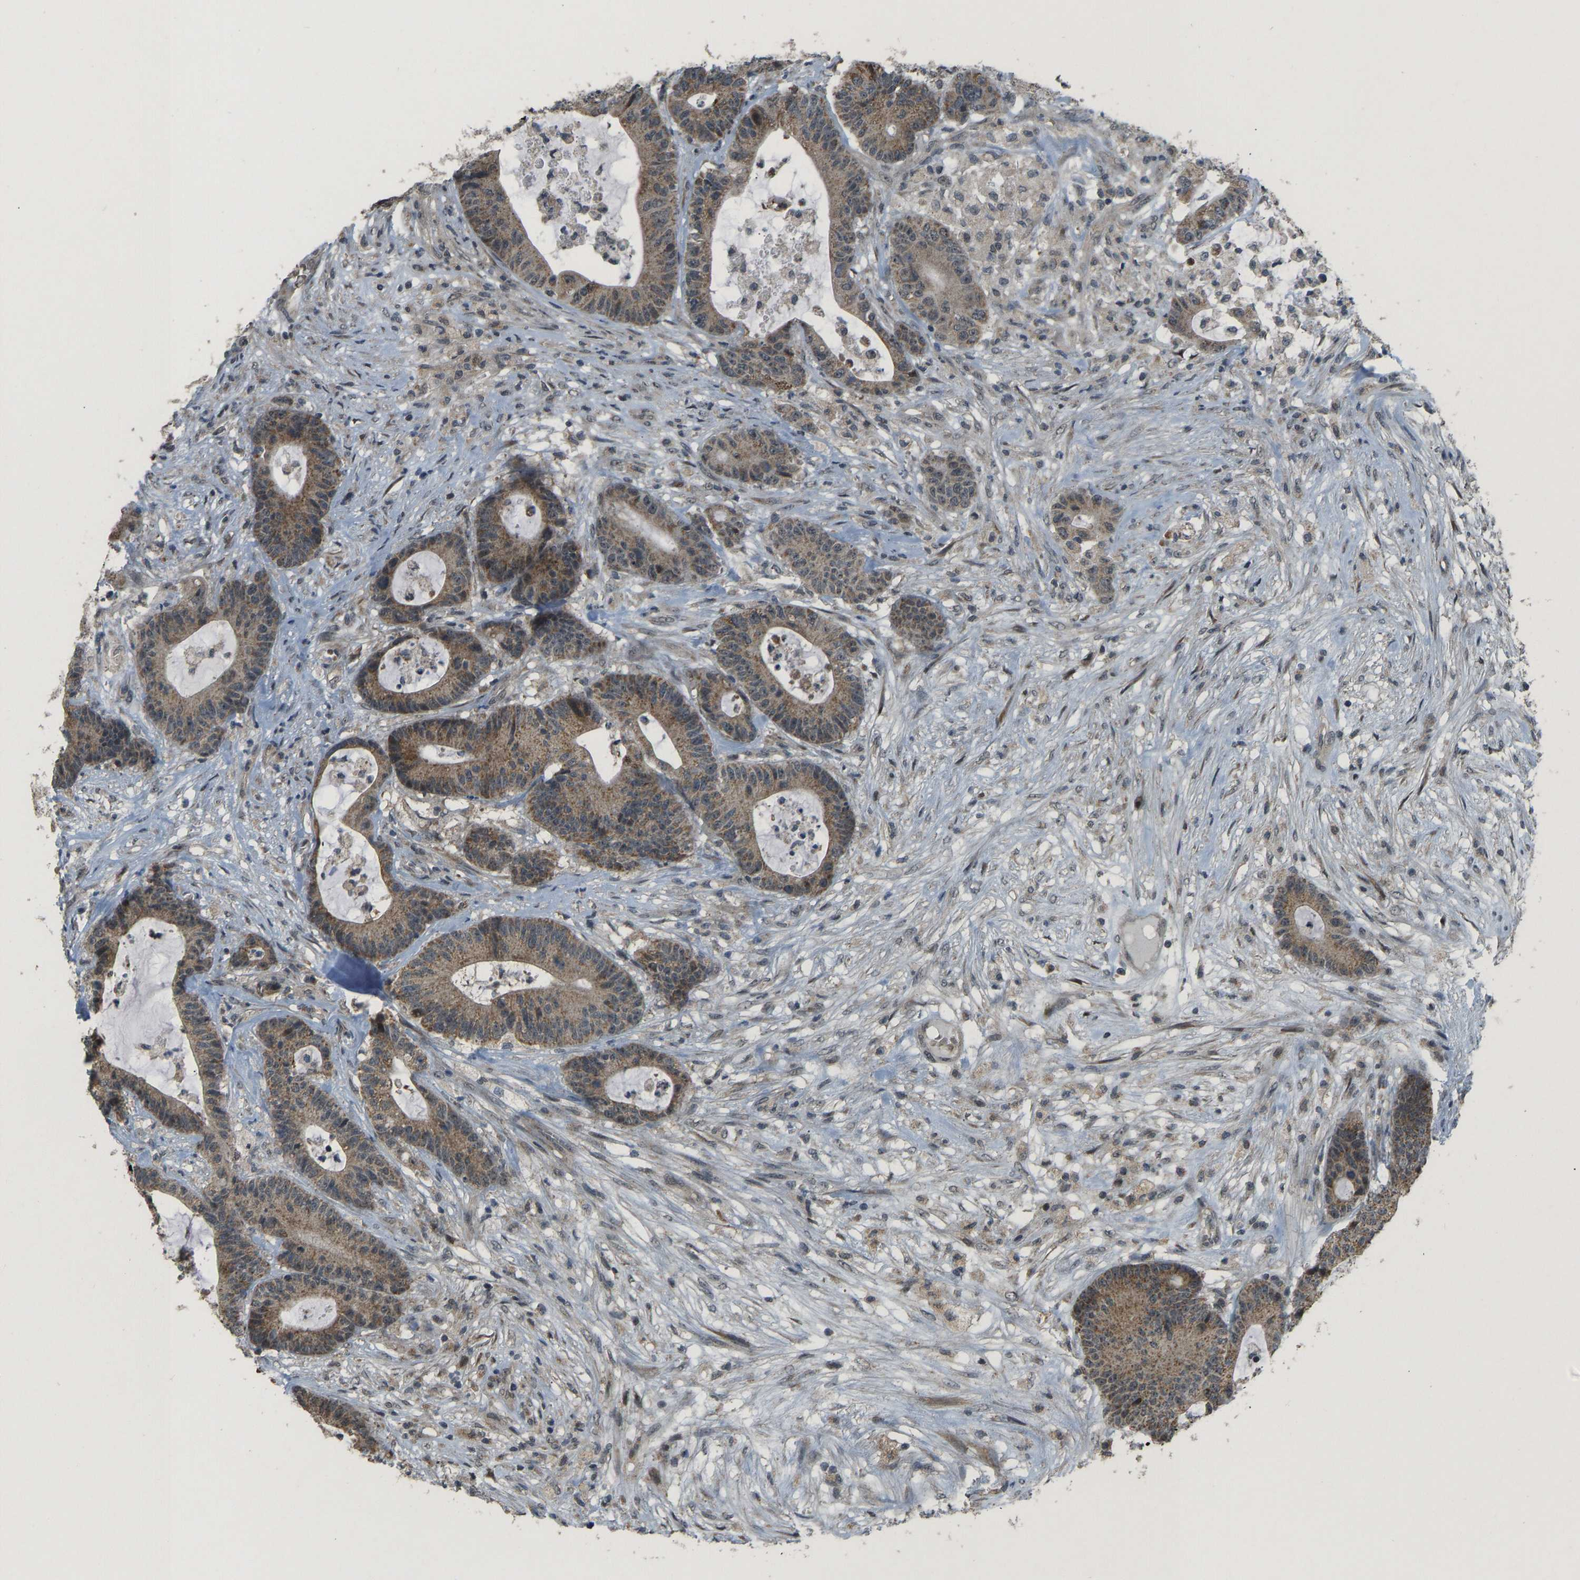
{"staining": {"intensity": "moderate", "quantity": ">75%", "location": "cytoplasmic/membranous"}, "tissue": "colorectal cancer", "cell_type": "Tumor cells", "image_type": "cancer", "snomed": [{"axis": "morphology", "description": "Adenocarcinoma, NOS"}, {"axis": "topography", "description": "Colon"}], "caption": "Immunohistochemical staining of colorectal adenocarcinoma shows moderate cytoplasmic/membranous protein expression in approximately >75% of tumor cells.", "gene": "ACADS", "patient": {"sex": "female", "age": 84}}